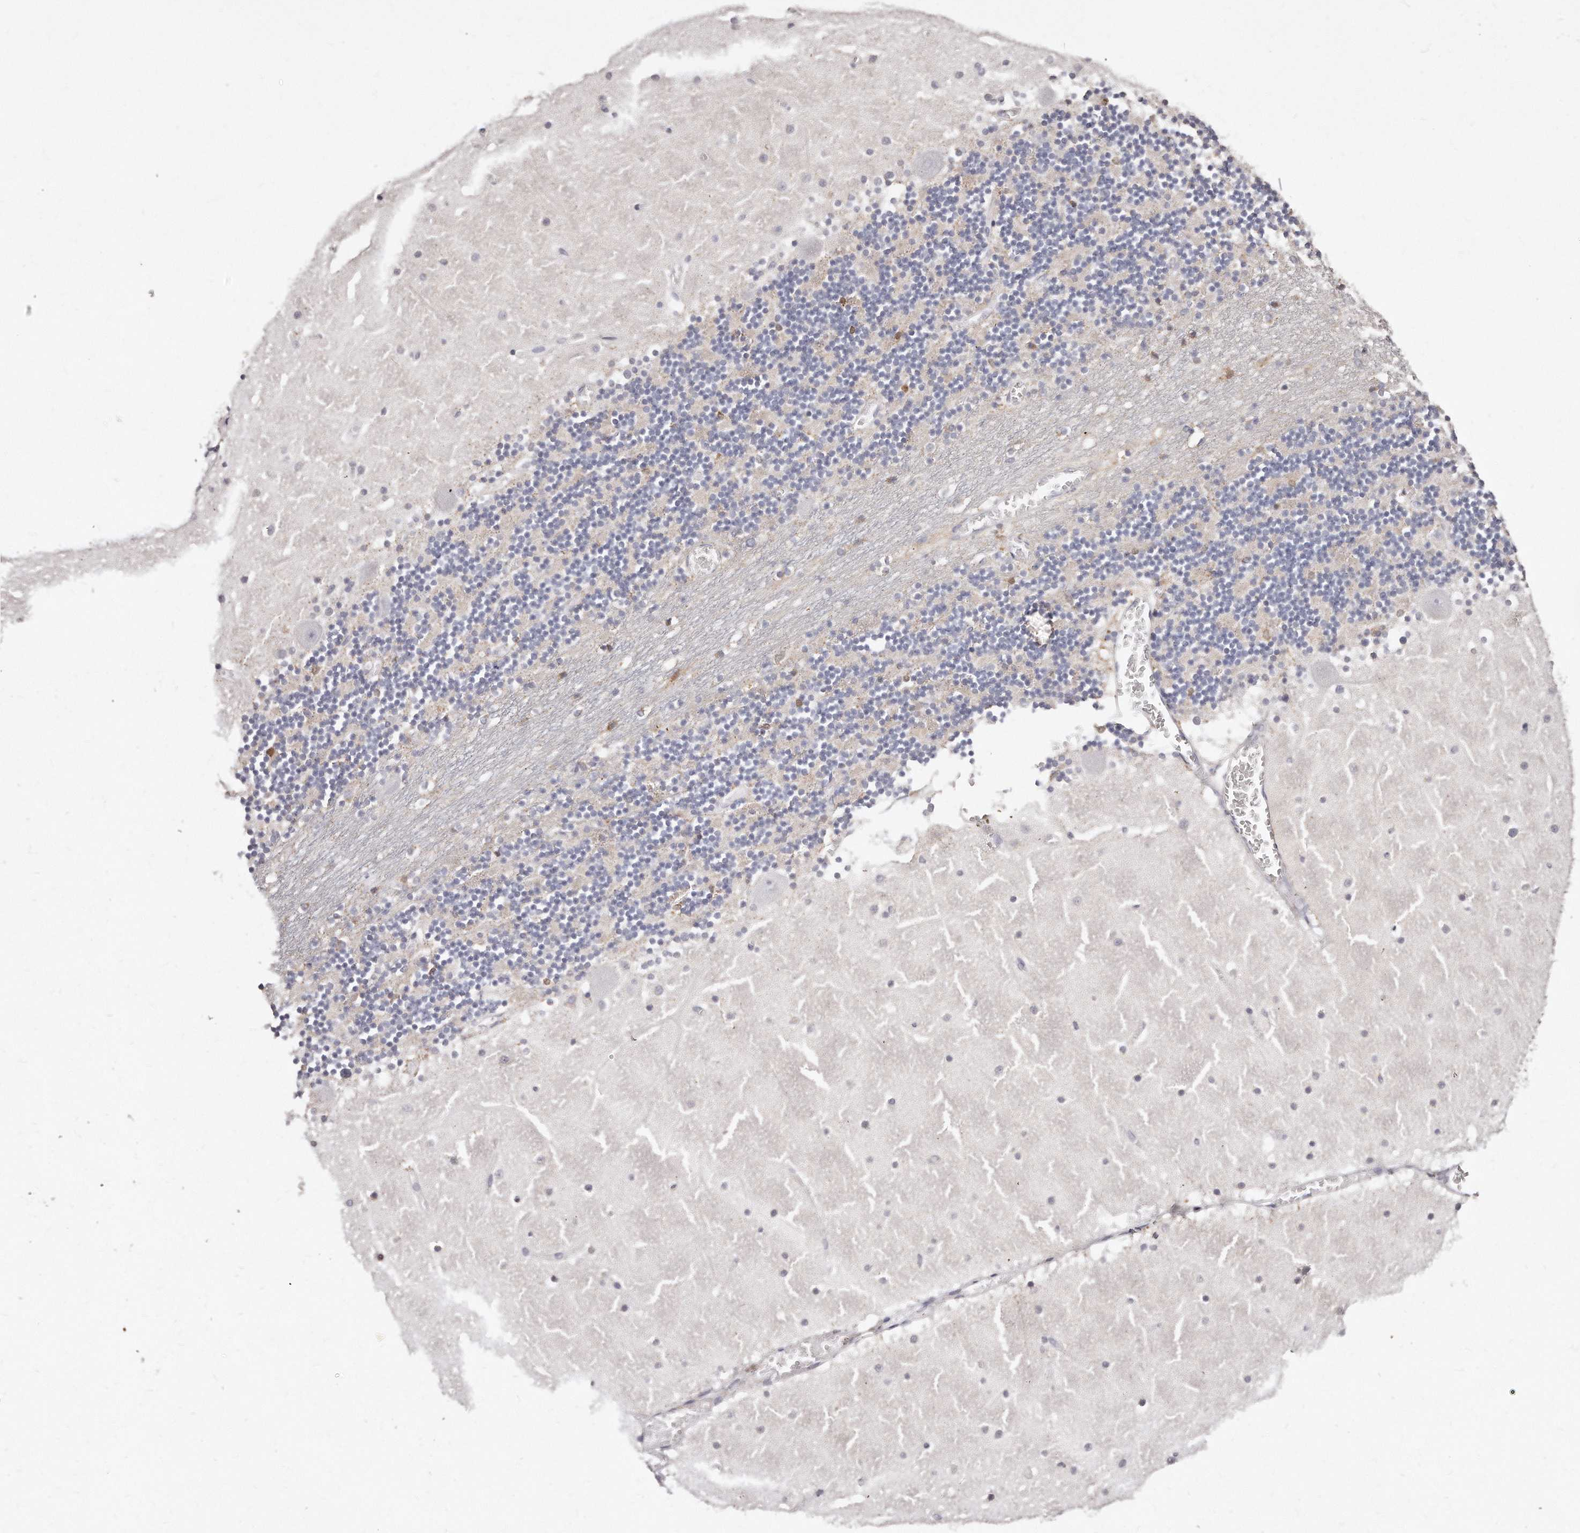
{"staining": {"intensity": "moderate", "quantity": "25%-75%", "location": "cytoplasmic/membranous"}, "tissue": "cerebellum", "cell_type": "Cells in granular layer", "image_type": "normal", "snomed": [{"axis": "morphology", "description": "Normal tissue, NOS"}, {"axis": "topography", "description": "Cerebellum"}], "caption": "Immunohistochemical staining of unremarkable cerebellum displays moderate cytoplasmic/membranous protein positivity in approximately 25%-75% of cells in granular layer.", "gene": "RTKN", "patient": {"sex": "female", "age": 28}}